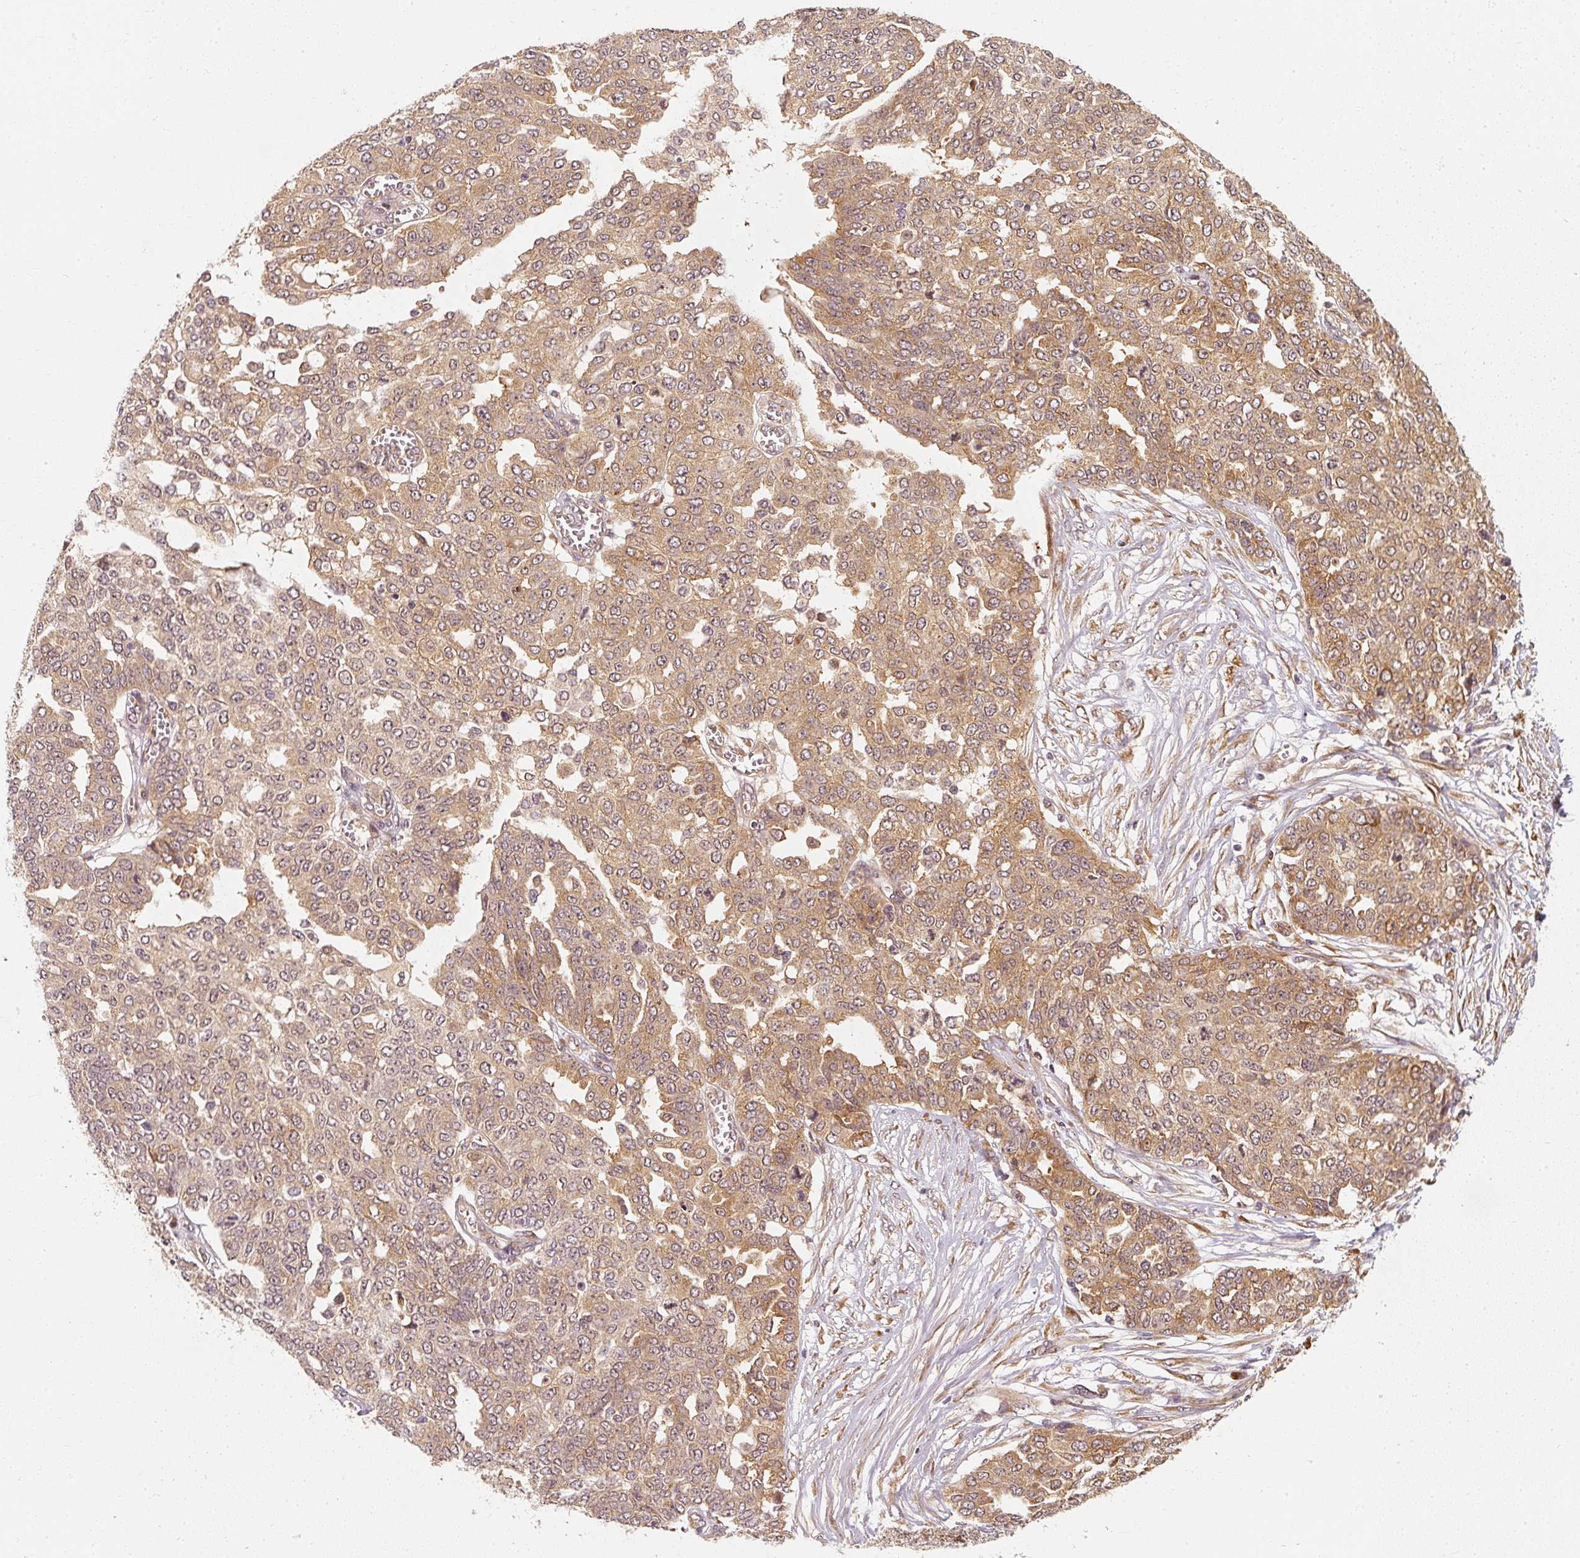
{"staining": {"intensity": "weak", "quantity": ">75%", "location": "cytoplasmic/membranous"}, "tissue": "ovarian cancer", "cell_type": "Tumor cells", "image_type": "cancer", "snomed": [{"axis": "morphology", "description": "Cystadenocarcinoma, serous, NOS"}, {"axis": "topography", "description": "Soft tissue"}, {"axis": "topography", "description": "Ovary"}], "caption": "Human serous cystadenocarcinoma (ovarian) stained with a brown dye displays weak cytoplasmic/membranous positive positivity in approximately >75% of tumor cells.", "gene": "EEF1A2", "patient": {"sex": "female", "age": 57}}